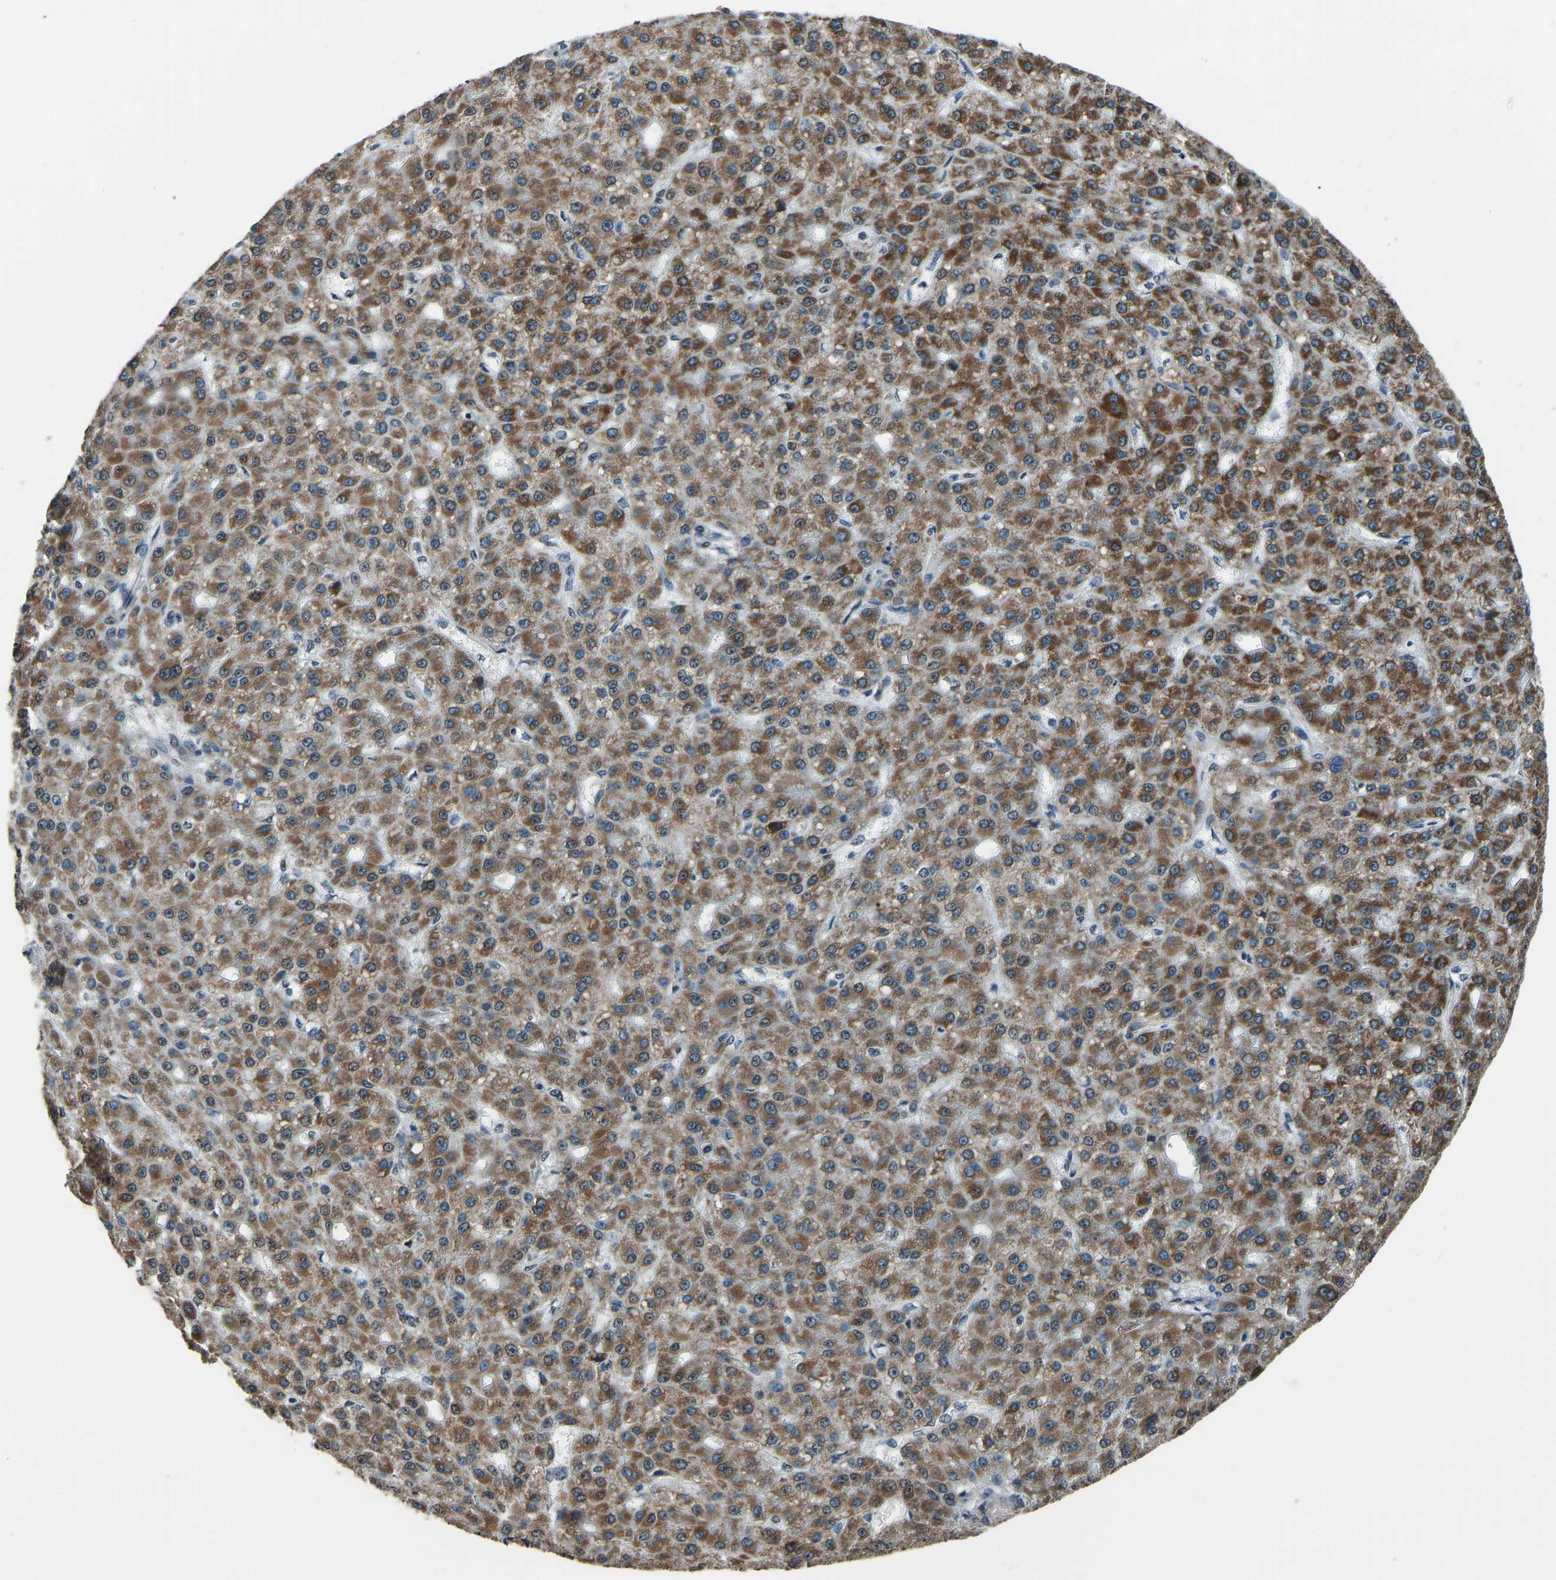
{"staining": {"intensity": "moderate", "quantity": ">75%", "location": "cytoplasmic/membranous"}, "tissue": "liver cancer", "cell_type": "Tumor cells", "image_type": "cancer", "snomed": [{"axis": "morphology", "description": "Carcinoma, Hepatocellular, NOS"}, {"axis": "topography", "description": "Liver"}], "caption": "A brown stain highlights moderate cytoplasmic/membranous positivity of a protein in human liver cancer tumor cells. (IHC, brightfield microscopy, high magnification).", "gene": "FOS", "patient": {"sex": "male", "age": 67}}